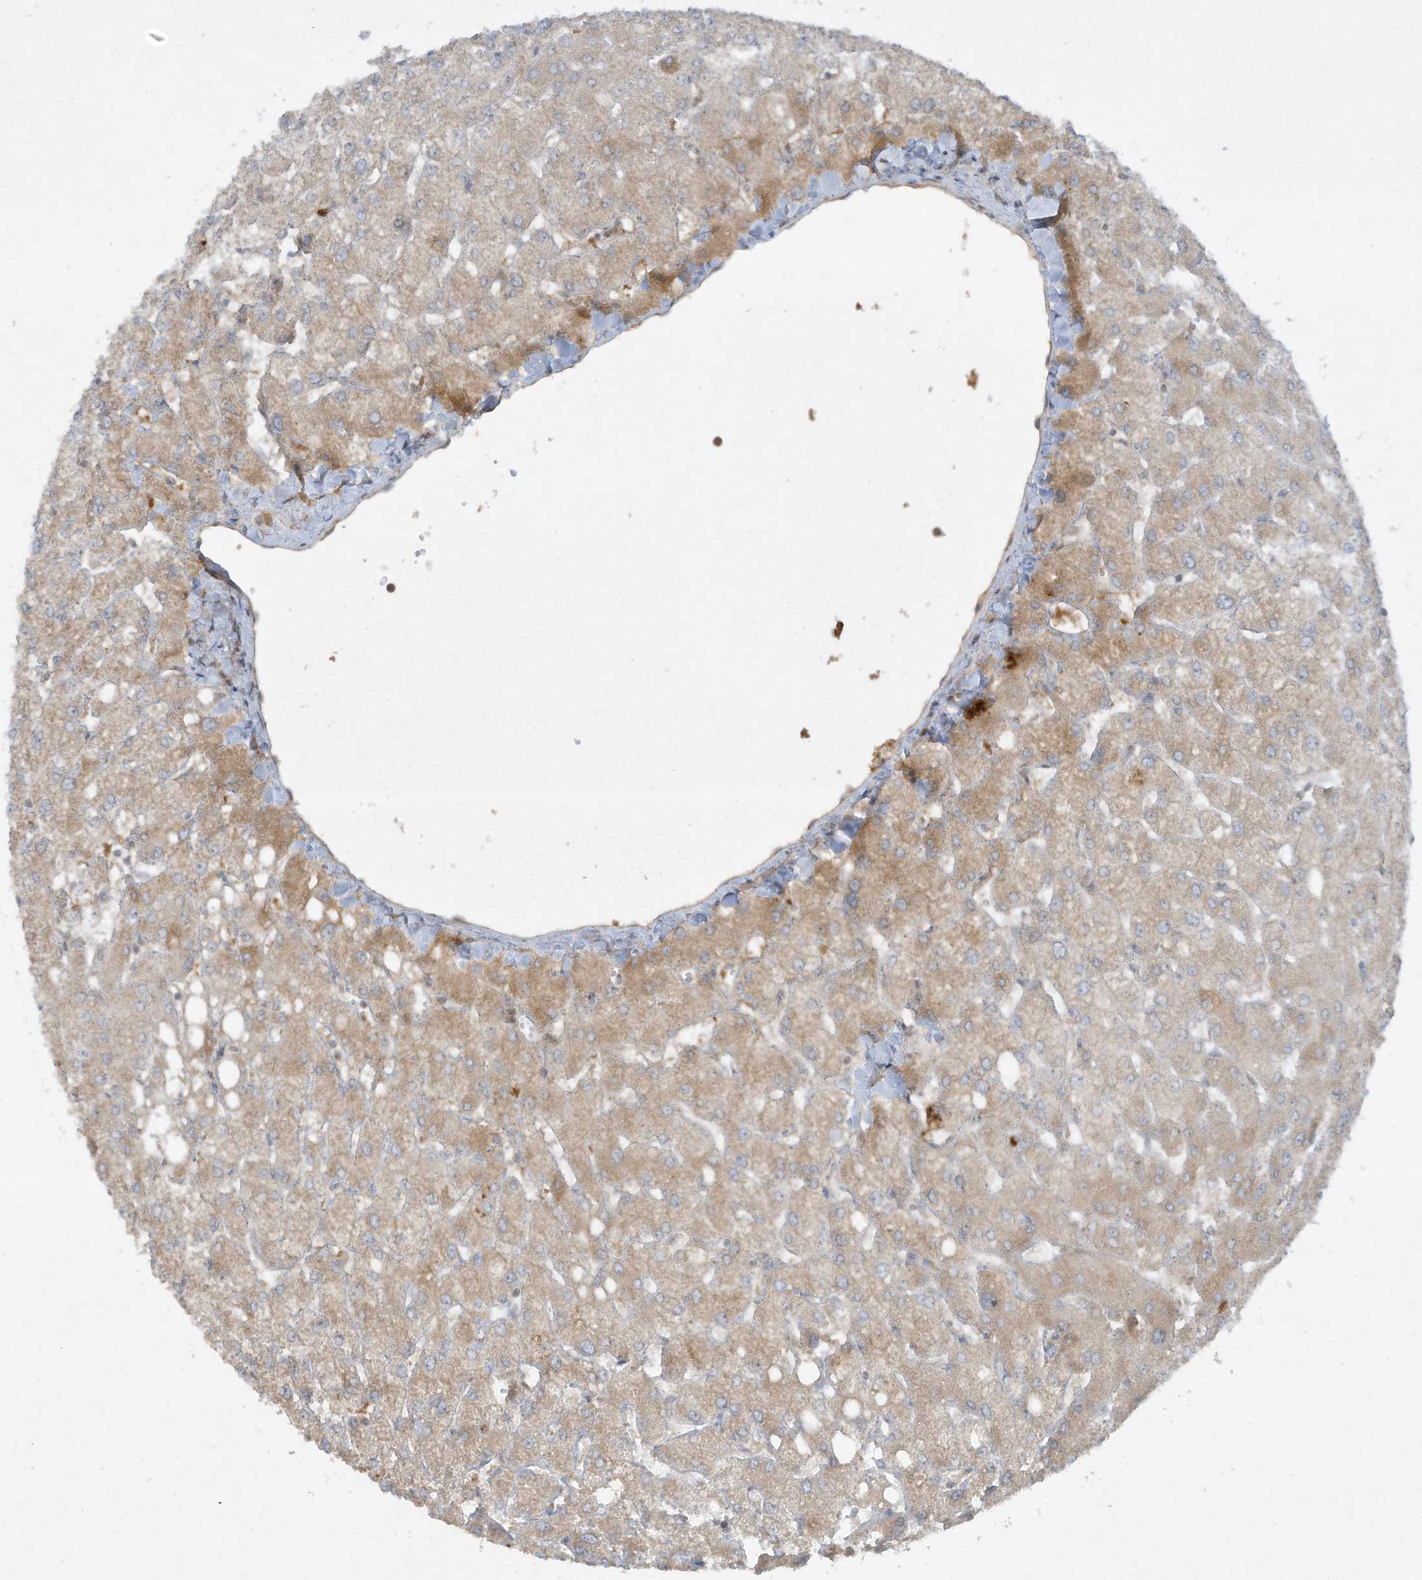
{"staining": {"intensity": "negative", "quantity": "none", "location": "none"}, "tissue": "liver", "cell_type": "Cholangiocytes", "image_type": "normal", "snomed": [{"axis": "morphology", "description": "Normal tissue, NOS"}, {"axis": "topography", "description": "Liver"}], "caption": "Immunohistochemistry histopathology image of benign liver: liver stained with DAB displays no significant protein expression in cholangiocytes. (Immunohistochemistry, brightfield microscopy, high magnification).", "gene": "FETUB", "patient": {"sex": "female", "age": 54}}